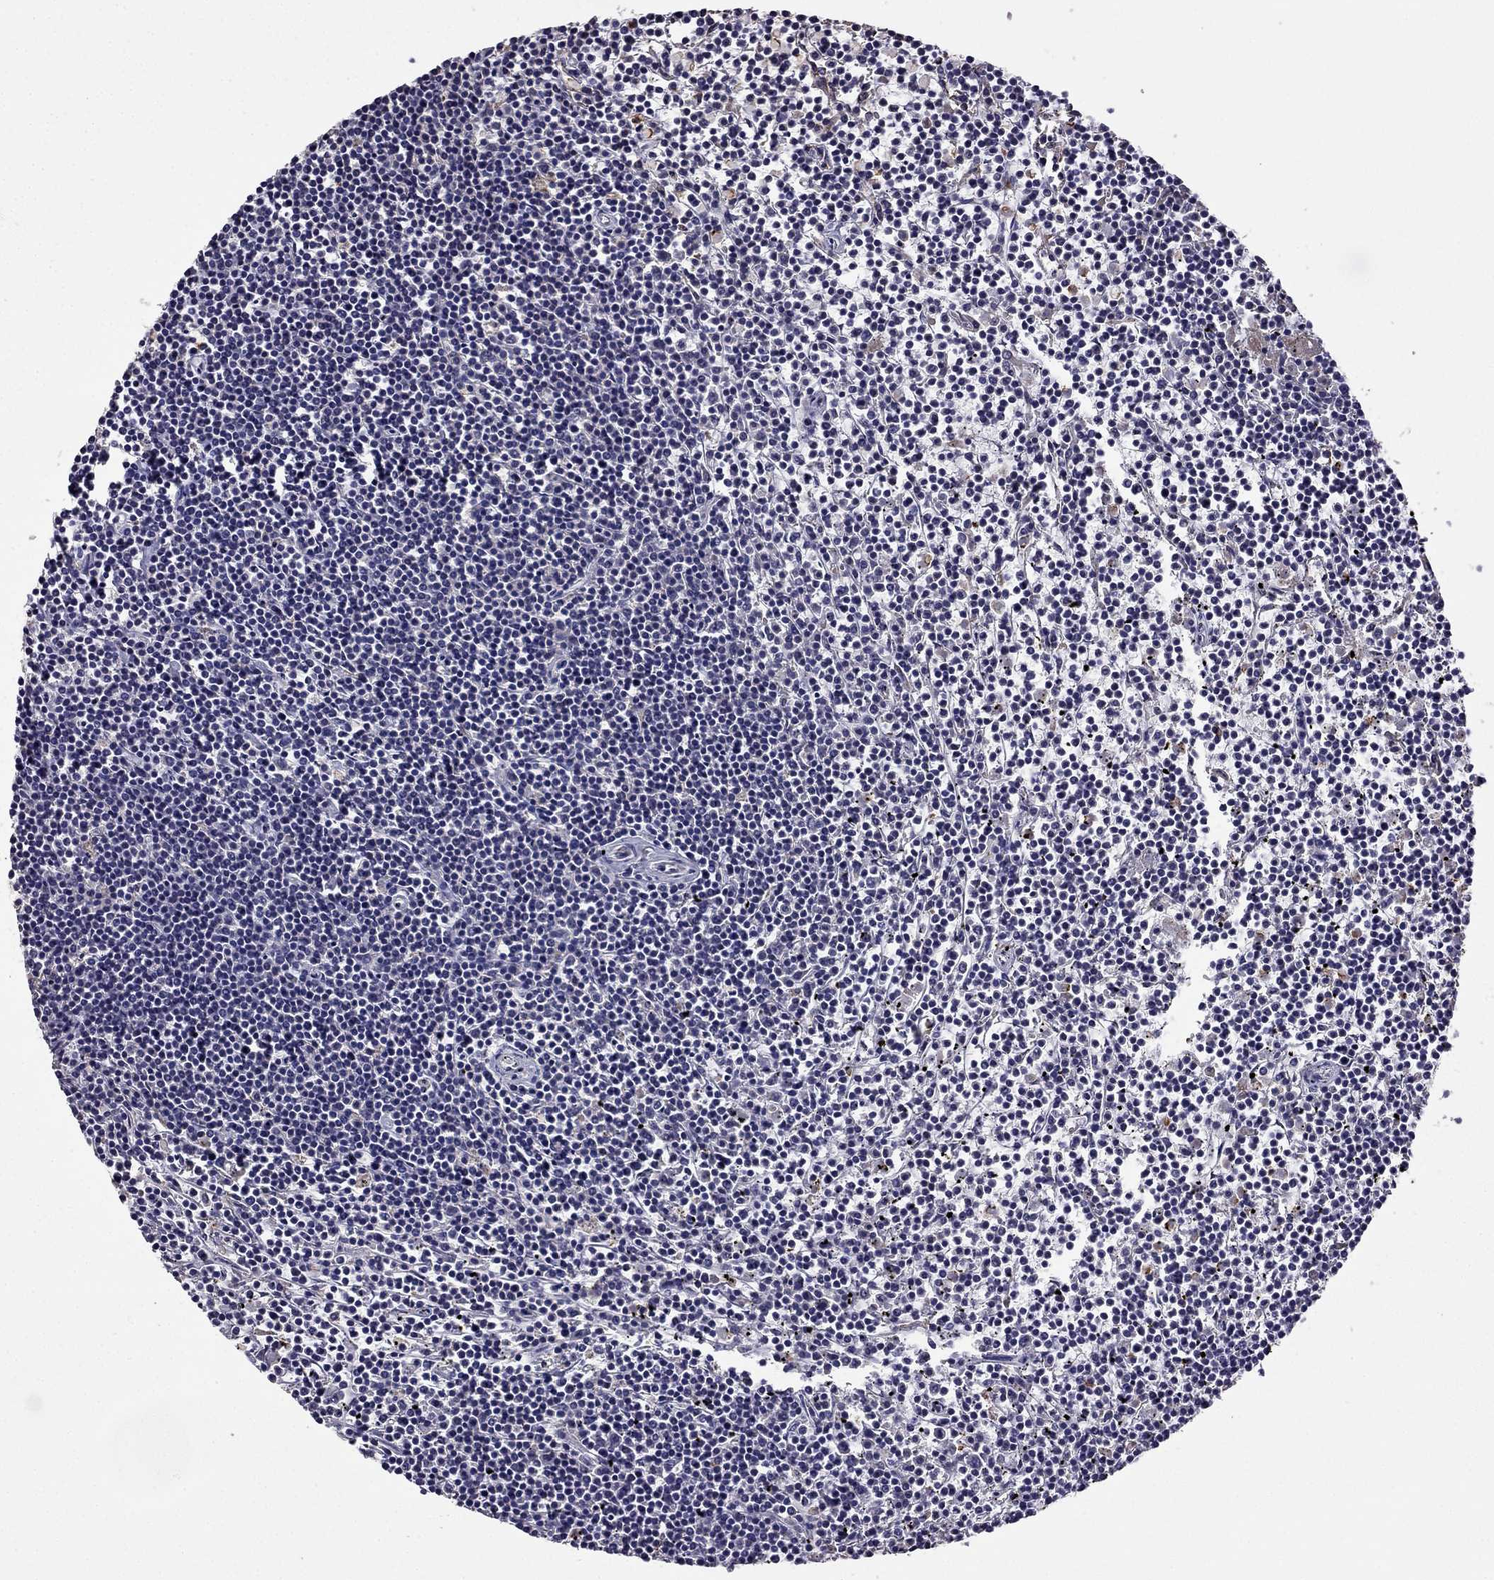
{"staining": {"intensity": "negative", "quantity": "none", "location": "none"}, "tissue": "lymphoma", "cell_type": "Tumor cells", "image_type": "cancer", "snomed": [{"axis": "morphology", "description": "Malignant lymphoma, non-Hodgkin's type, Low grade"}, {"axis": "topography", "description": "Spleen"}], "caption": "Protein analysis of lymphoma displays no significant expression in tumor cells.", "gene": "CDH9", "patient": {"sex": "female", "age": 19}}